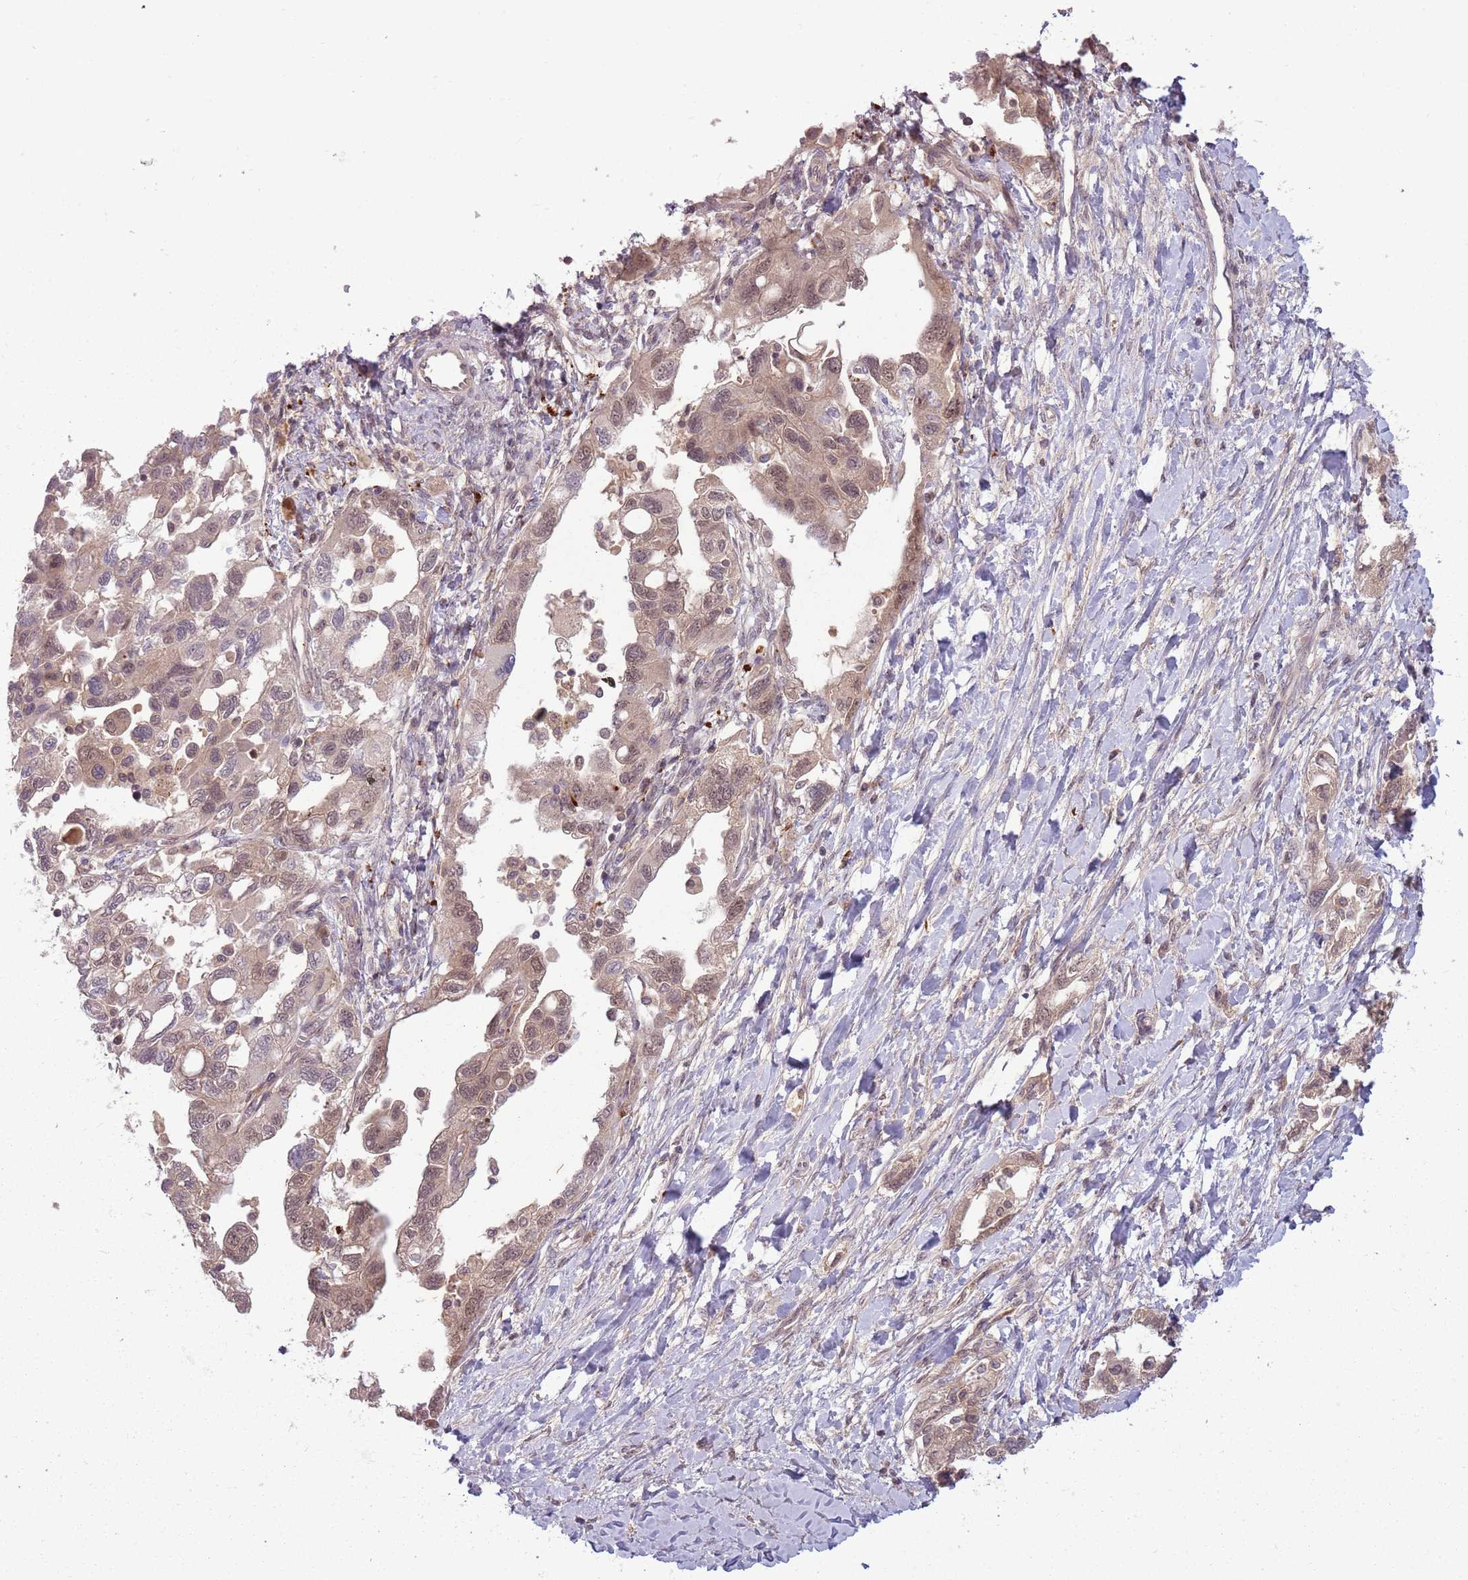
{"staining": {"intensity": "weak", "quantity": ">75%", "location": "cytoplasmic/membranous,nuclear"}, "tissue": "ovarian cancer", "cell_type": "Tumor cells", "image_type": "cancer", "snomed": [{"axis": "morphology", "description": "Carcinoma, NOS"}, {"axis": "morphology", "description": "Cystadenocarcinoma, serous, NOS"}, {"axis": "topography", "description": "Ovary"}], "caption": "Human ovarian serous cystadenocarcinoma stained for a protein (brown) shows weak cytoplasmic/membranous and nuclear positive positivity in about >75% of tumor cells.", "gene": "ADAMTS3", "patient": {"sex": "female", "age": 69}}